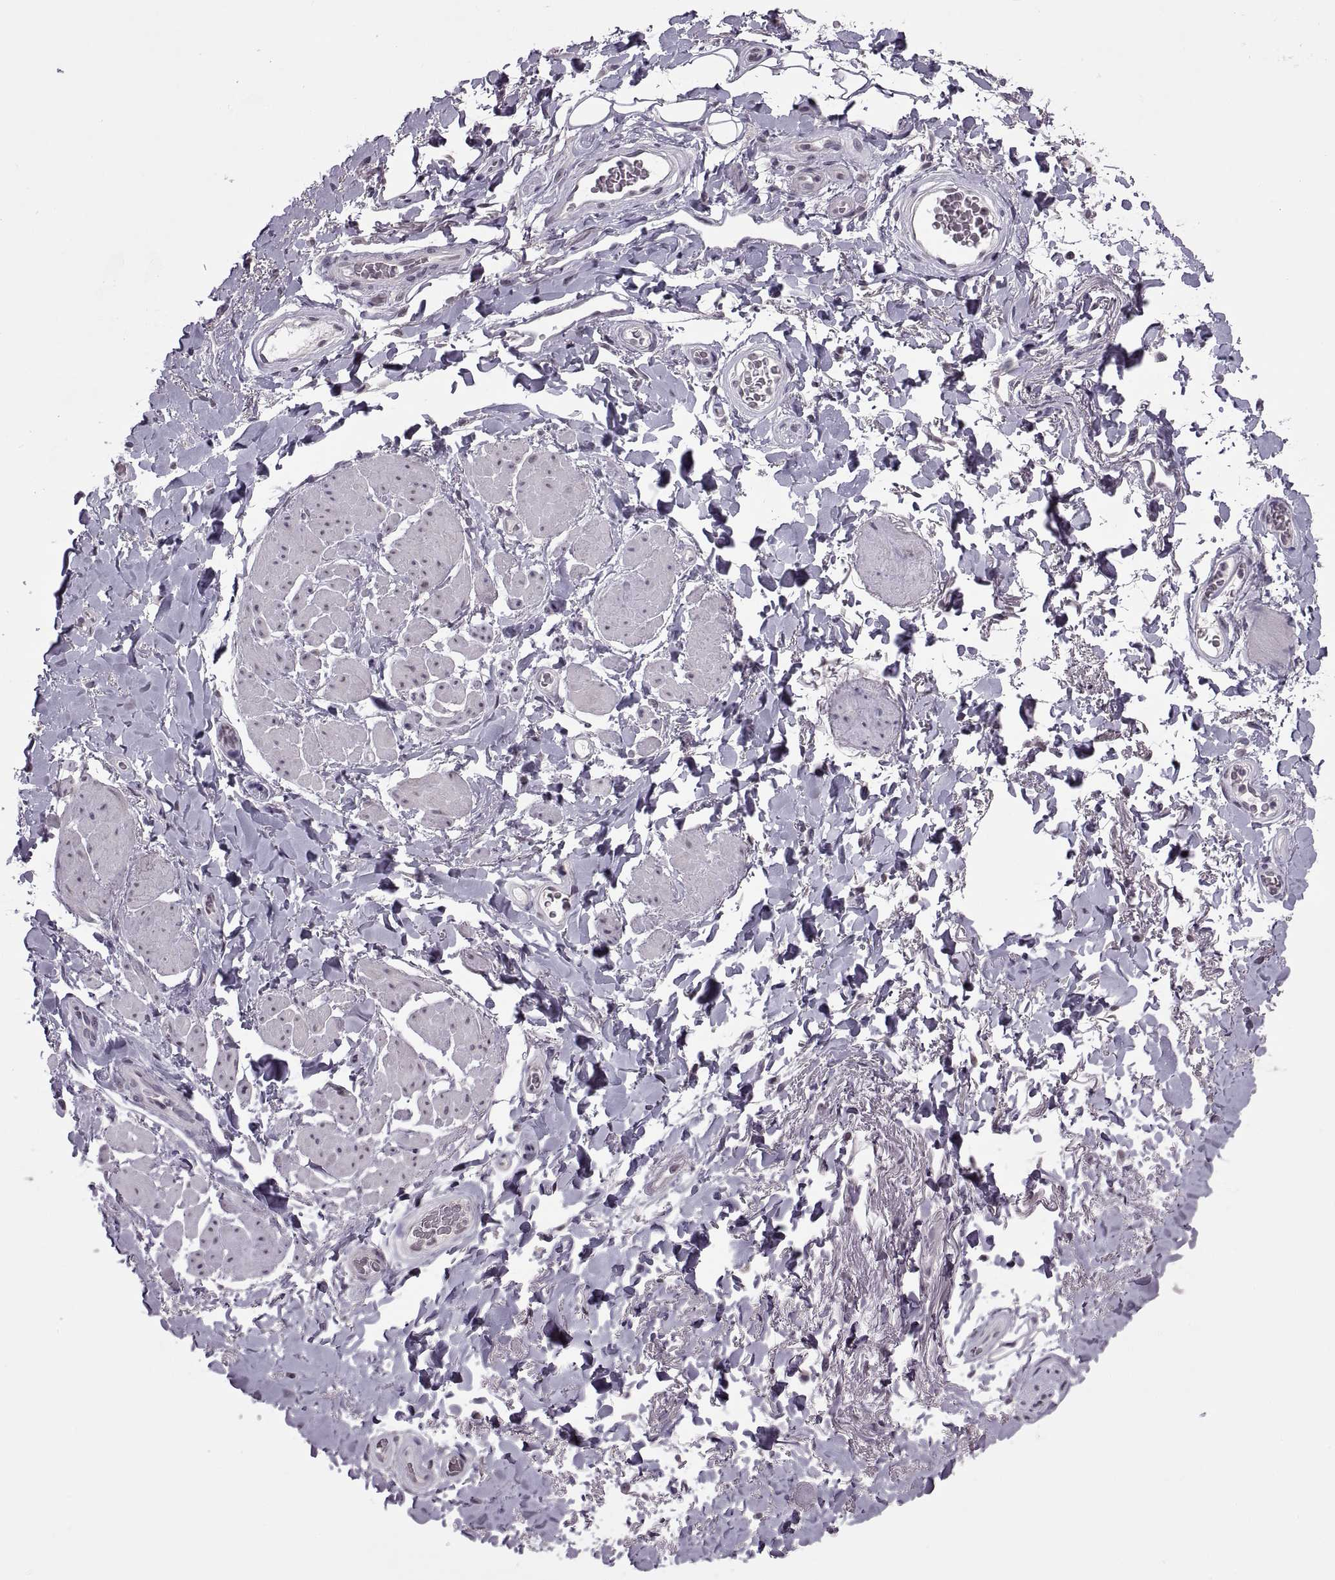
{"staining": {"intensity": "negative", "quantity": "none", "location": "none"}, "tissue": "adipose tissue", "cell_type": "Adipocytes", "image_type": "normal", "snomed": [{"axis": "morphology", "description": "Normal tissue, NOS"}, {"axis": "topography", "description": "Anal"}, {"axis": "topography", "description": "Peripheral nerve tissue"}], "caption": "IHC of unremarkable human adipose tissue displays no expression in adipocytes. (Brightfield microscopy of DAB (3,3'-diaminobenzidine) immunohistochemistry (IHC) at high magnification).", "gene": "OTP", "patient": {"sex": "male", "age": 53}}